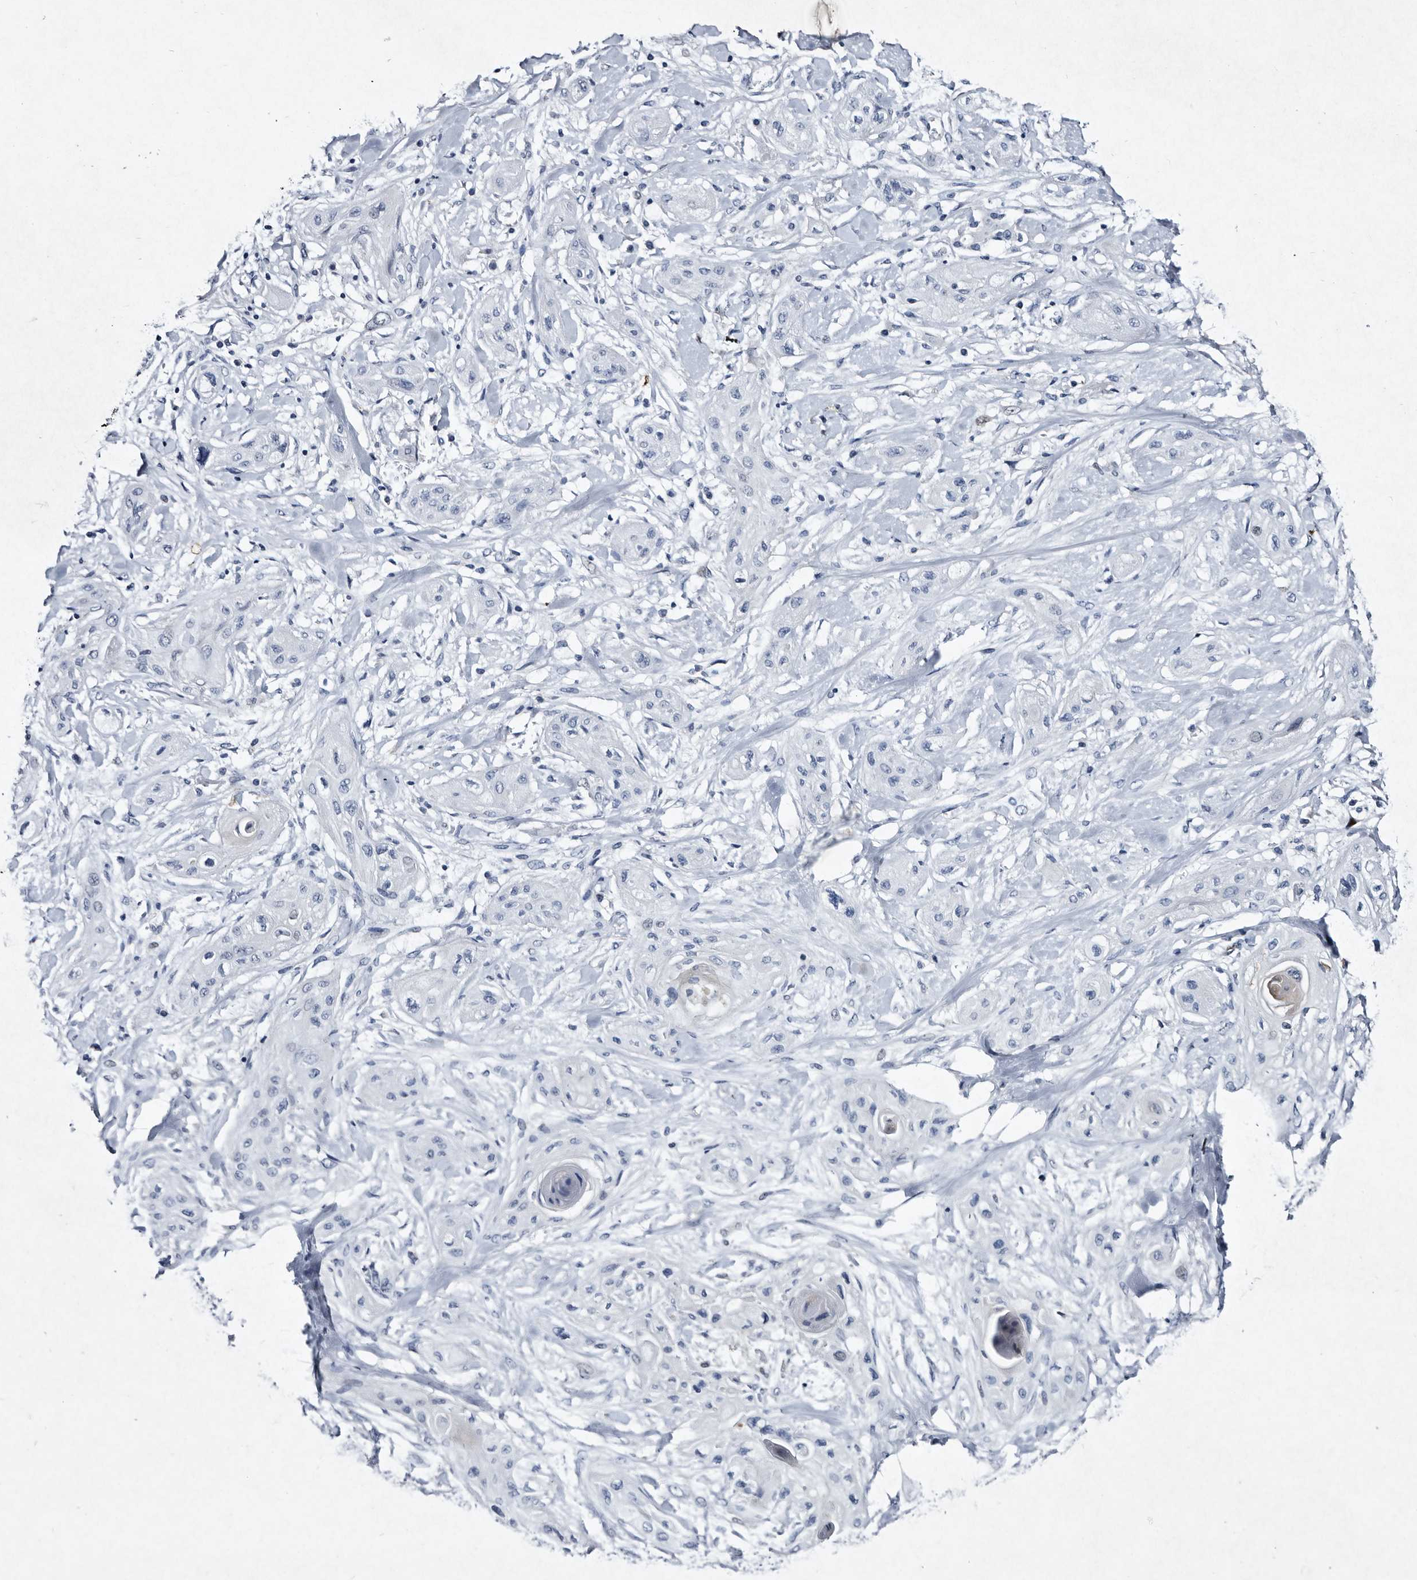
{"staining": {"intensity": "negative", "quantity": "none", "location": "none"}, "tissue": "lung cancer", "cell_type": "Tumor cells", "image_type": "cancer", "snomed": [{"axis": "morphology", "description": "Squamous cell carcinoma, NOS"}, {"axis": "topography", "description": "Lung"}], "caption": "High magnification brightfield microscopy of lung cancer (squamous cell carcinoma) stained with DAB (brown) and counterstained with hematoxylin (blue): tumor cells show no significant positivity. Brightfield microscopy of immunohistochemistry stained with DAB (brown) and hematoxylin (blue), captured at high magnification.", "gene": "SERPINB8", "patient": {"sex": "female", "age": 47}}